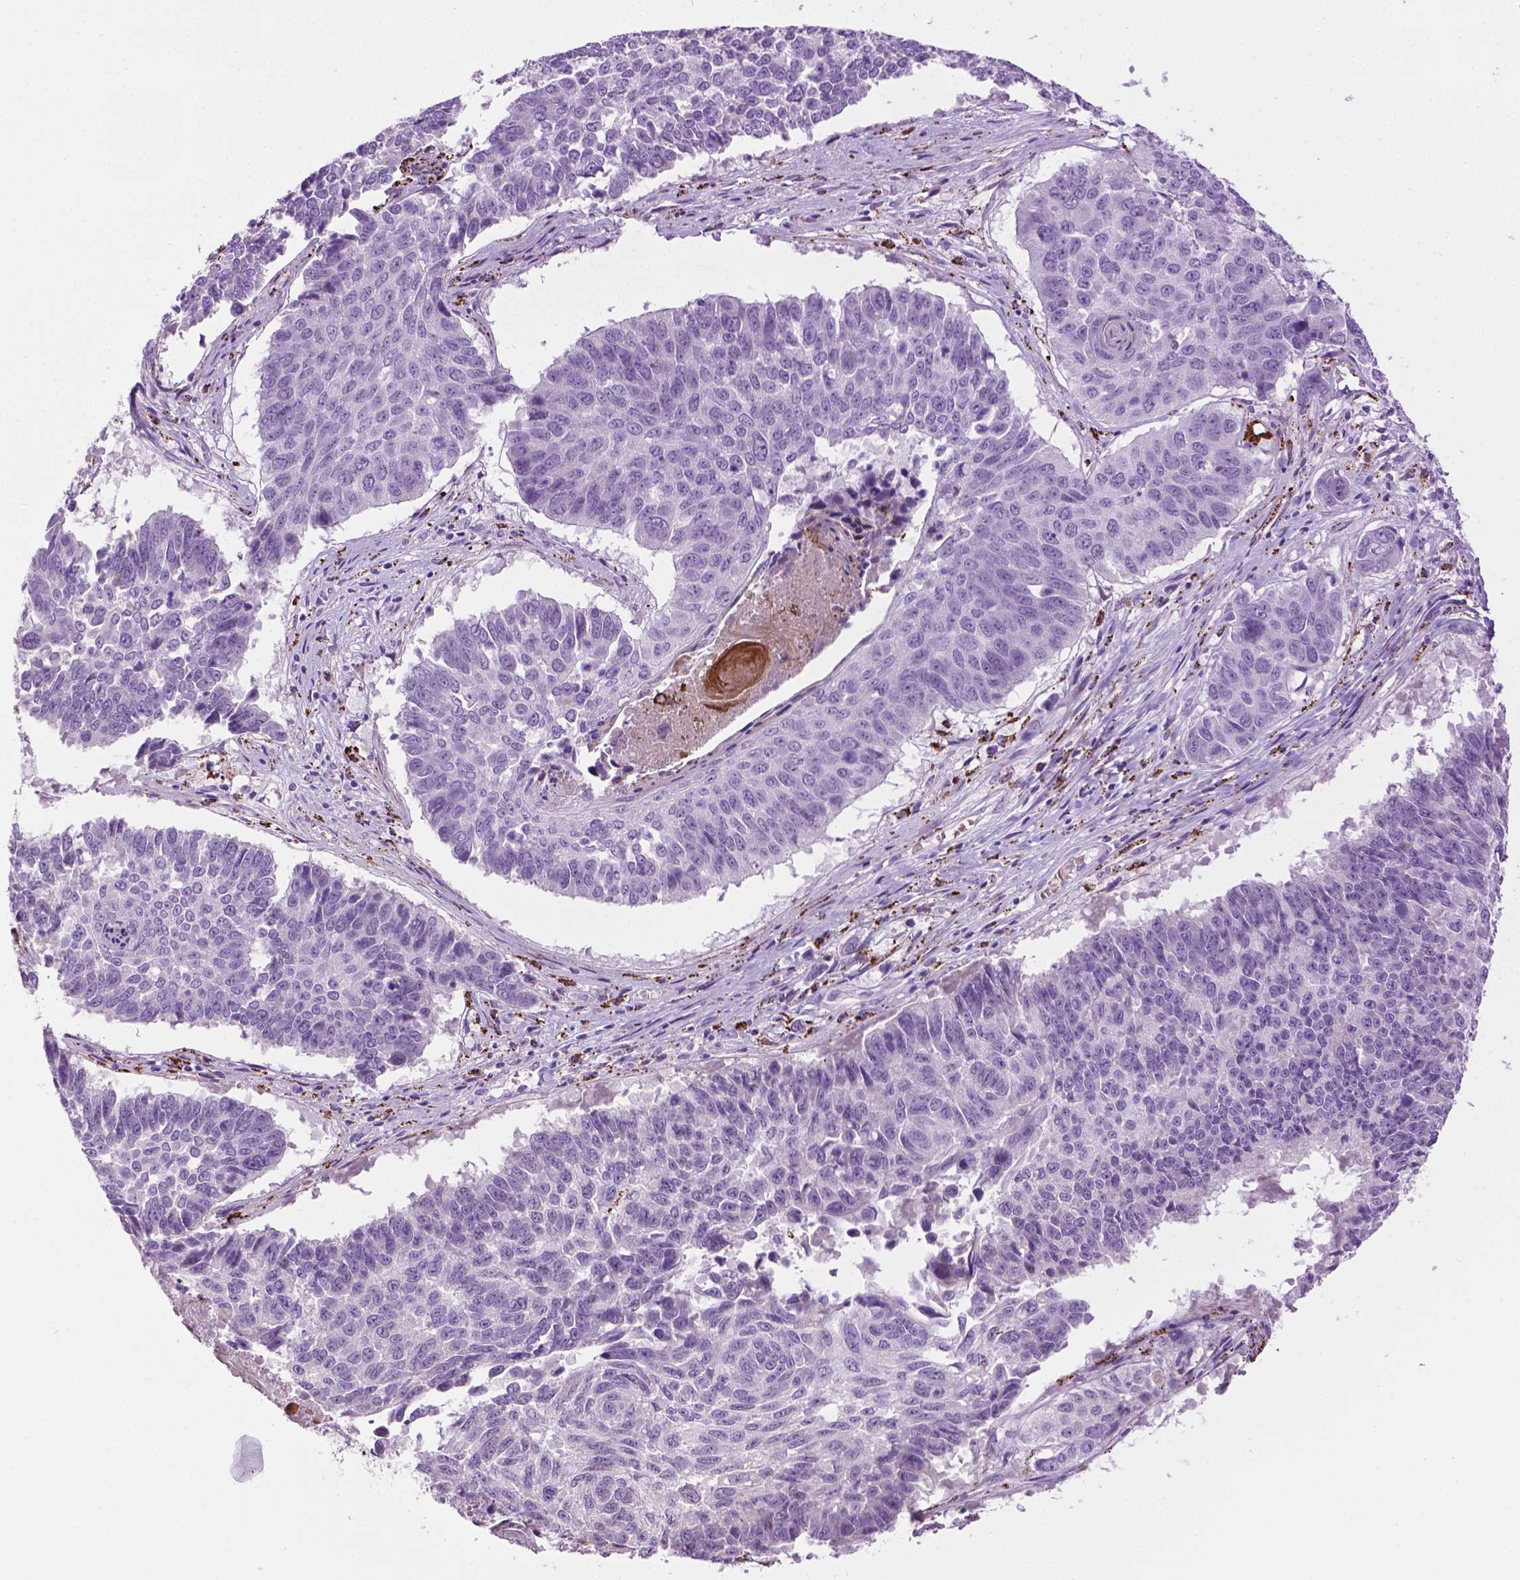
{"staining": {"intensity": "negative", "quantity": "none", "location": "none"}, "tissue": "lung cancer", "cell_type": "Tumor cells", "image_type": "cancer", "snomed": [{"axis": "morphology", "description": "Squamous cell carcinoma, NOS"}, {"axis": "topography", "description": "Lung"}], "caption": "A high-resolution image shows immunohistochemistry staining of lung cancer (squamous cell carcinoma), which exhibits no significant expression in tumor cells.", "gene": "TMEM132E", "patient": {"sex": "male", "age": 73}}